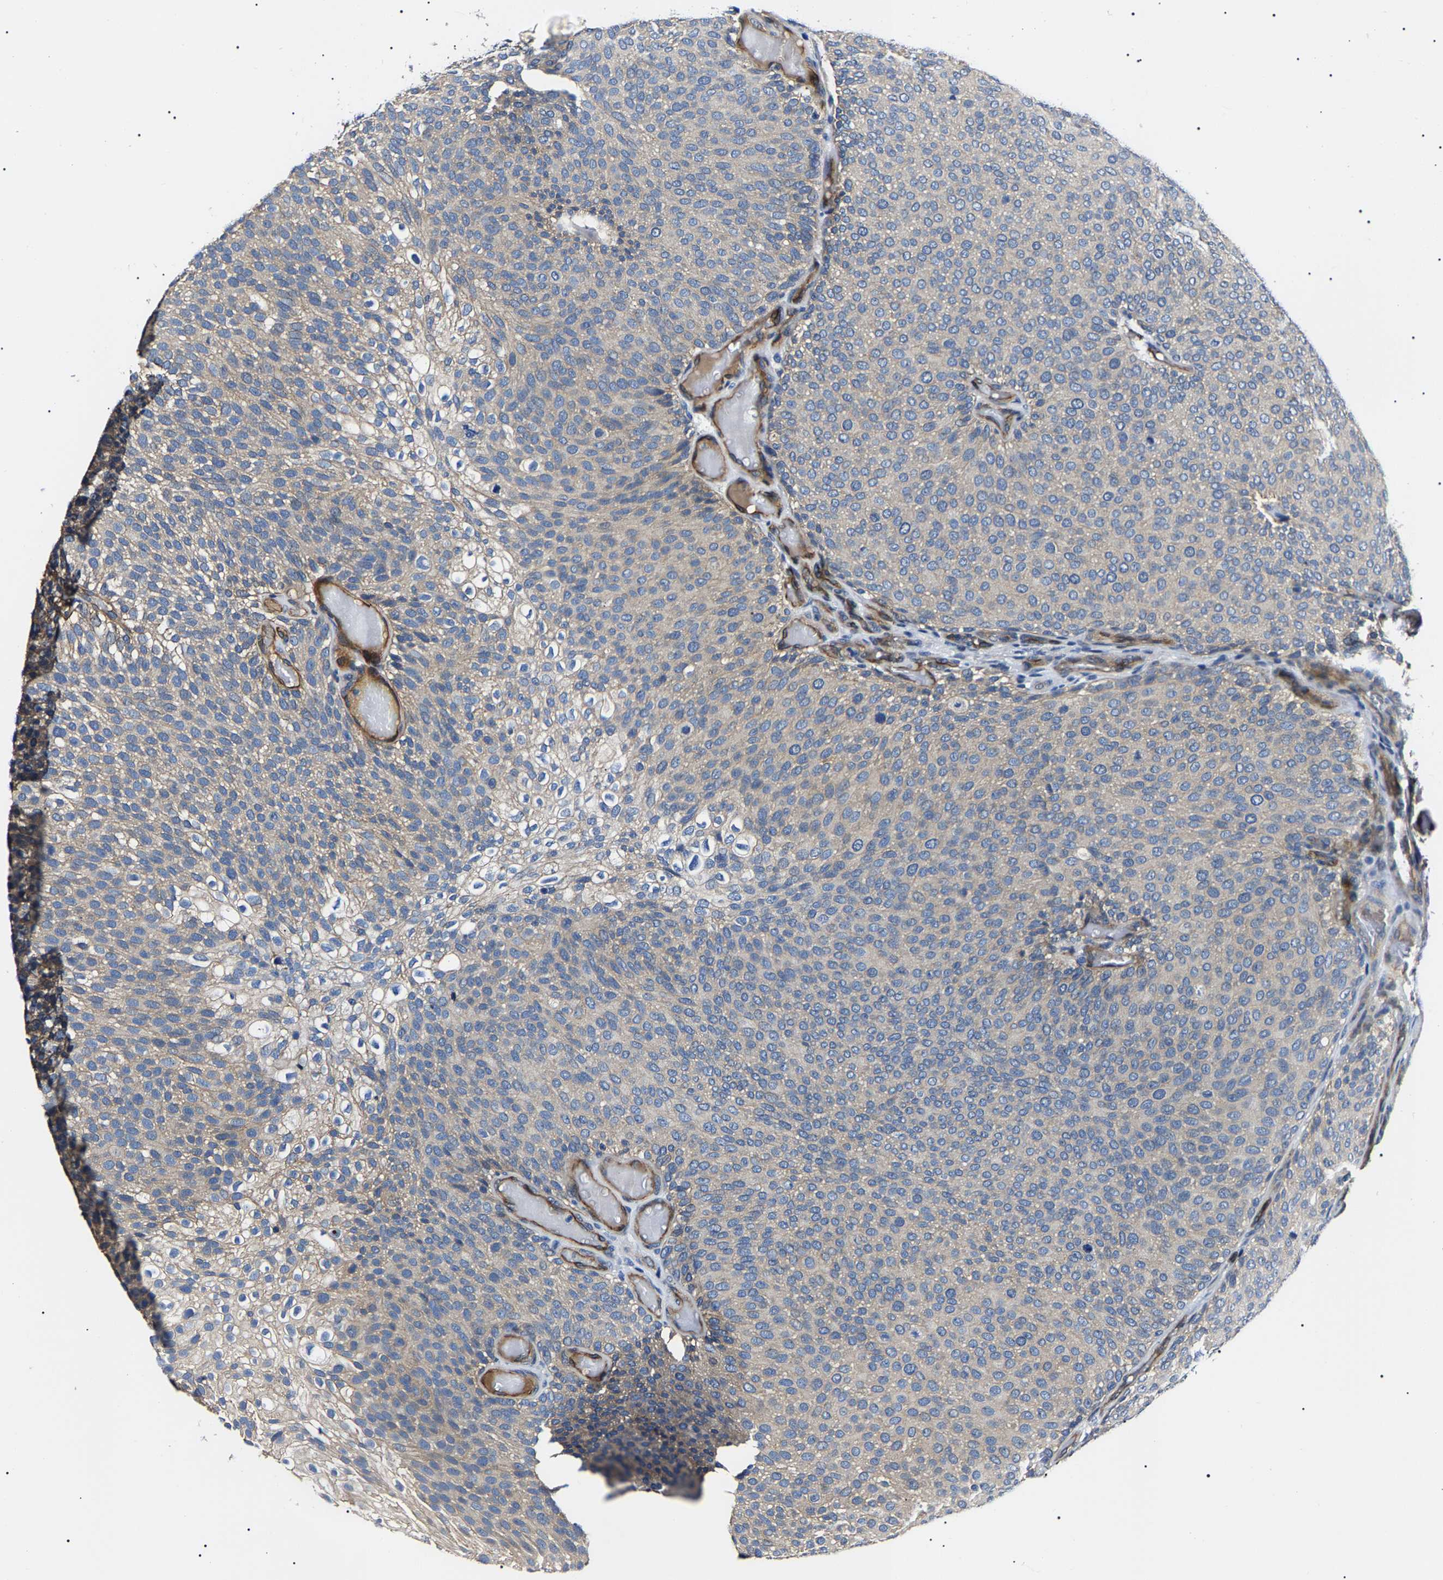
{"staining": {"intensity": "weak", "quantity": "<25%", "location": "cytoplasmic/membranous"}, "tissue": "urothelial cancer", "cell_type": "Tumor cells", "image_type": "cancer", "snomed": [{"axis": "morphology", "description": "Urothelial carcinoma, Low grade"}, {"axis": "topography", "description": "Urinary bladder"}], "caption": "High magnification brightfield microscopy of urothelial cancer stained with DAB (brown) and counterstained with hematoxylin (blue): tumor cells show no significant positivity. The staining was performed using DAB (3,3'-diaminobenzidine) to visualize the protein expression in brown, while the nuclei were stained in blue with hematoxylin (Magnification: 20x).", "gene": "KLHL42", "patient": {"sex": "male", "age": 78}}